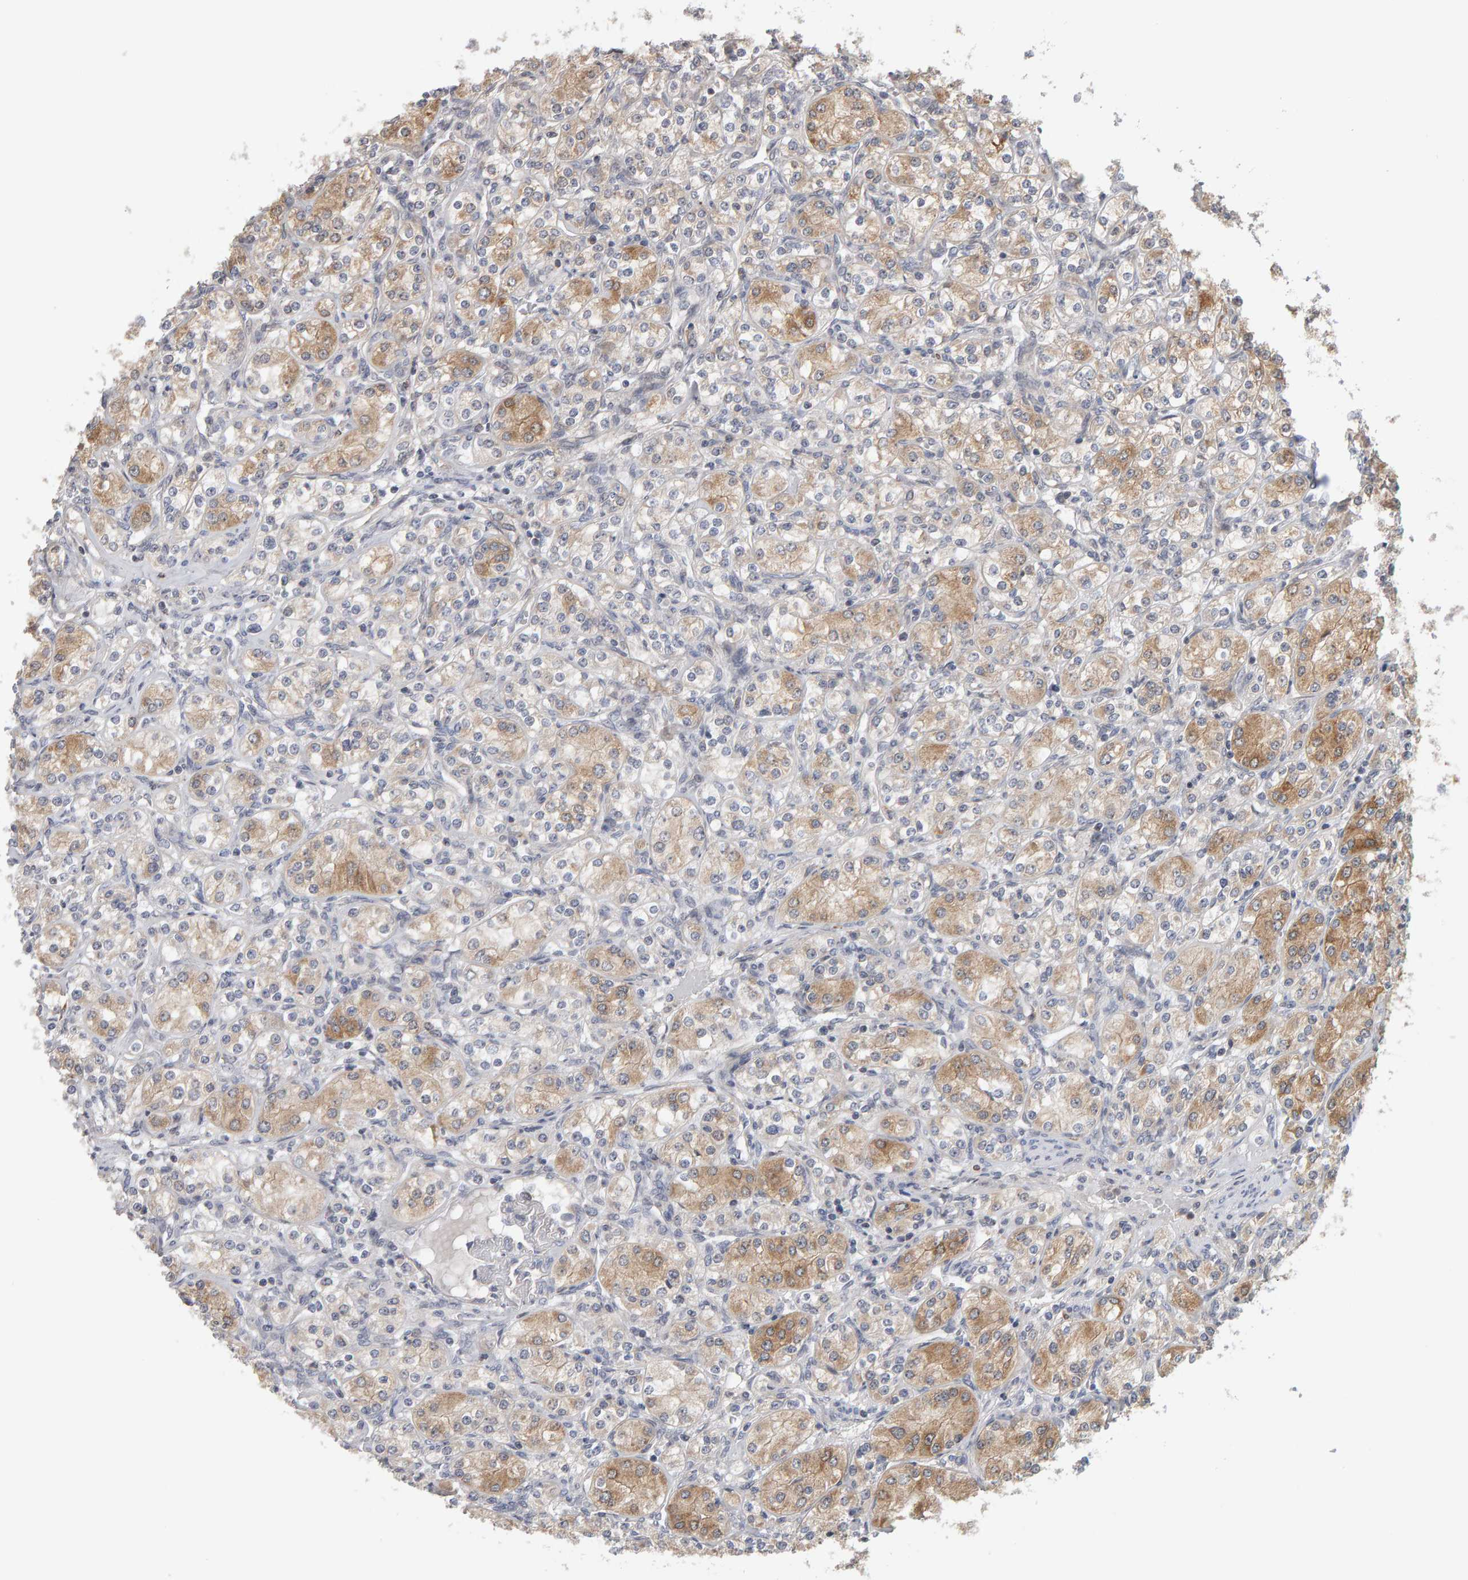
{"staining": {"intensity": "moderate", "quantity": "25%-75%", "location": "cytoplasmic/membranous"}, "tissue": "renal cancer", "cell_type": "Tumor cells", "image_type": "cancer", "snomed": [{"axis": "morphology", "description": "Adenocarcinoma, NOS"}, {"axis": "topography", "description": "Kidney"}], "caption": "Protein staining of renal adenocarcinoma tissue demonstrates moderate cytoplasmic/membranous positivity in approximately 25%-75% of tumor cells.", "gene": "MSRA", "patient": {"sex": "male", "age": 77}}